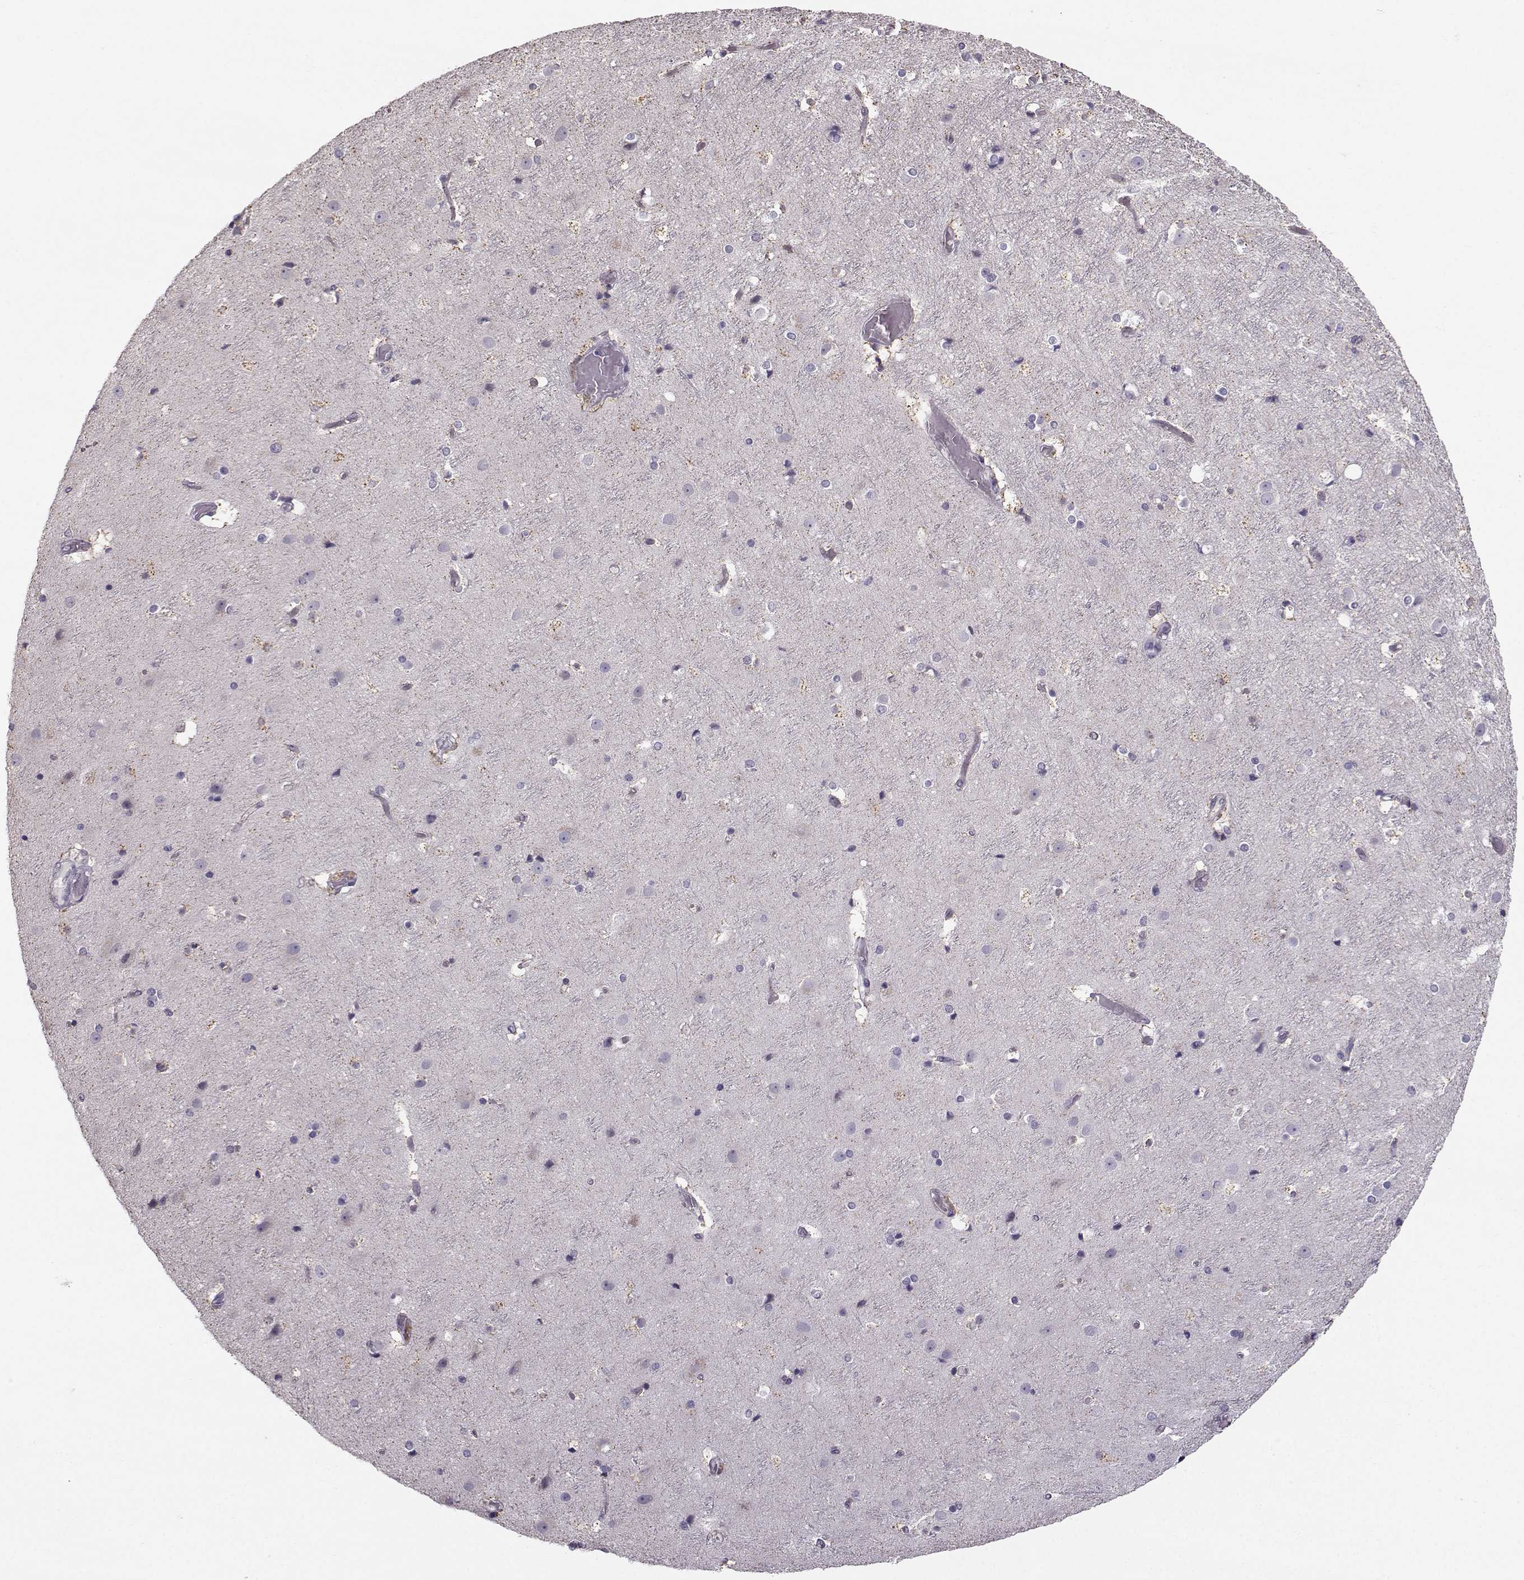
{"staining": {"intensity": "negative", "quantity": "none", "location": "none"}, "tissue": "cerebral cortex", "cell_type": "Endothelial cells", "image_type": "normal", "snomed": [{"axis": "morphology", "description": "Normal tissue, NOS"}, {"axis": "topography", "description": "Cerebral cortex"}], "caption": "Immunohistochemistry (IHC) histopathology image of benign human cerebral cortex stained for a protein (brown), which reveals no staining in endothelial cells. (DAB immunohistochemistry (IHC), high magnification).", "gene": "TSPYL5", "patient": {"sex": "female", "age": 52}}